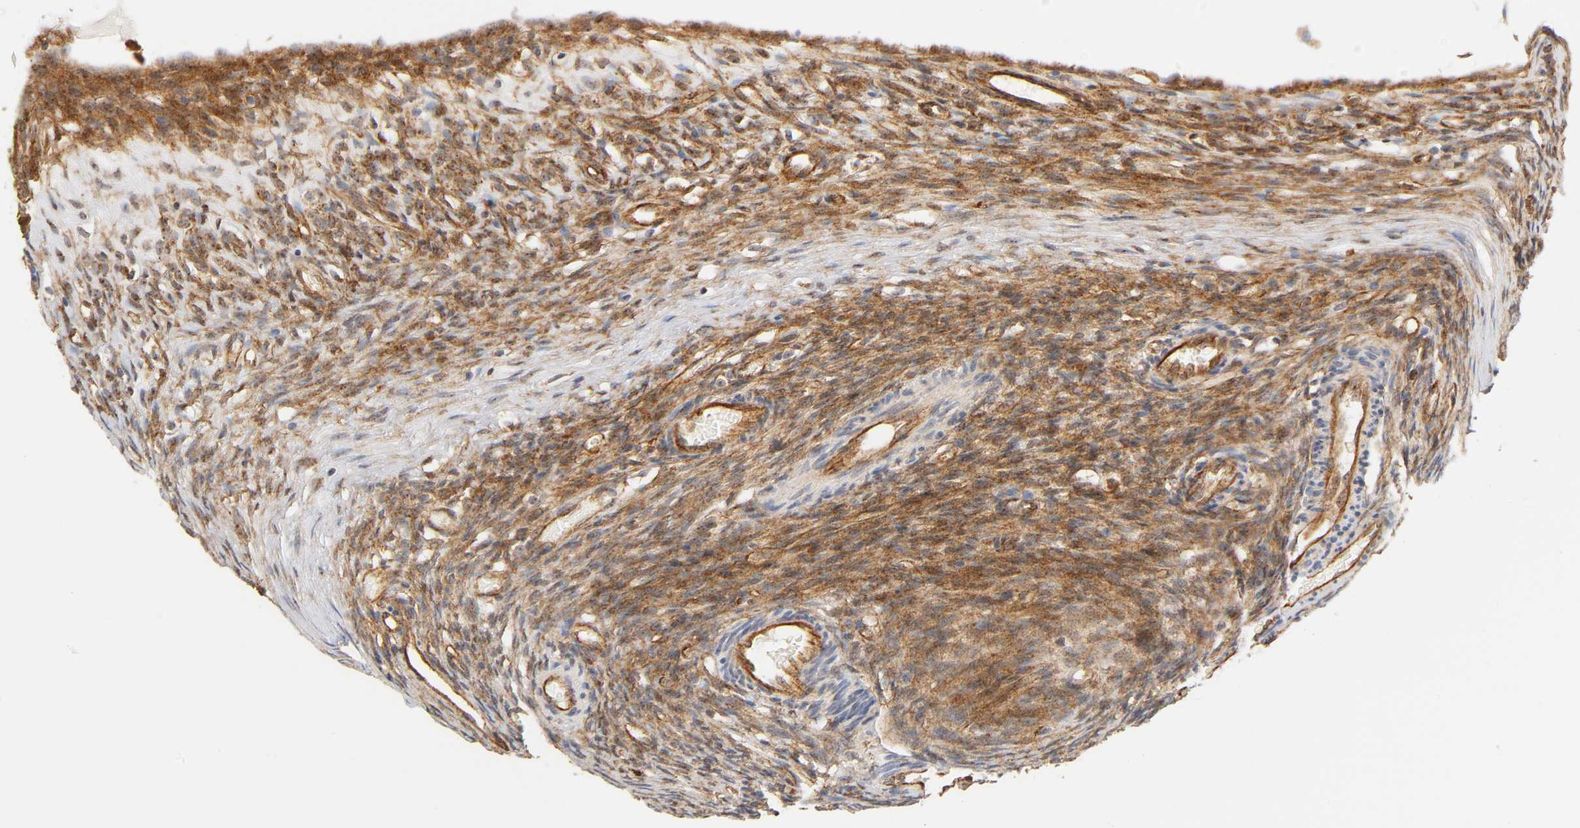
{"staining": {"intensity": "moderate", "quantity": ">75%", "location": "cytoplasmic/membranous"}, "tissue": "ovary", "cell_type": "Ovarian stroma cells", "image_type": "normal", "snomed": [{"axis": "morphology", "description": "Normal tissue, NOS"}, {"axis": "topography", "description": "Ovary"}], "caption": "Immunohistochemistry (IHC) (DAB) staining of unremarkable ovary displays moderate cytoplasmic/membranous protein positivity in about >75% of ovarian stroma cells.", "gene": "PLD1", "patient": {"sex": "female", "age": 35}}